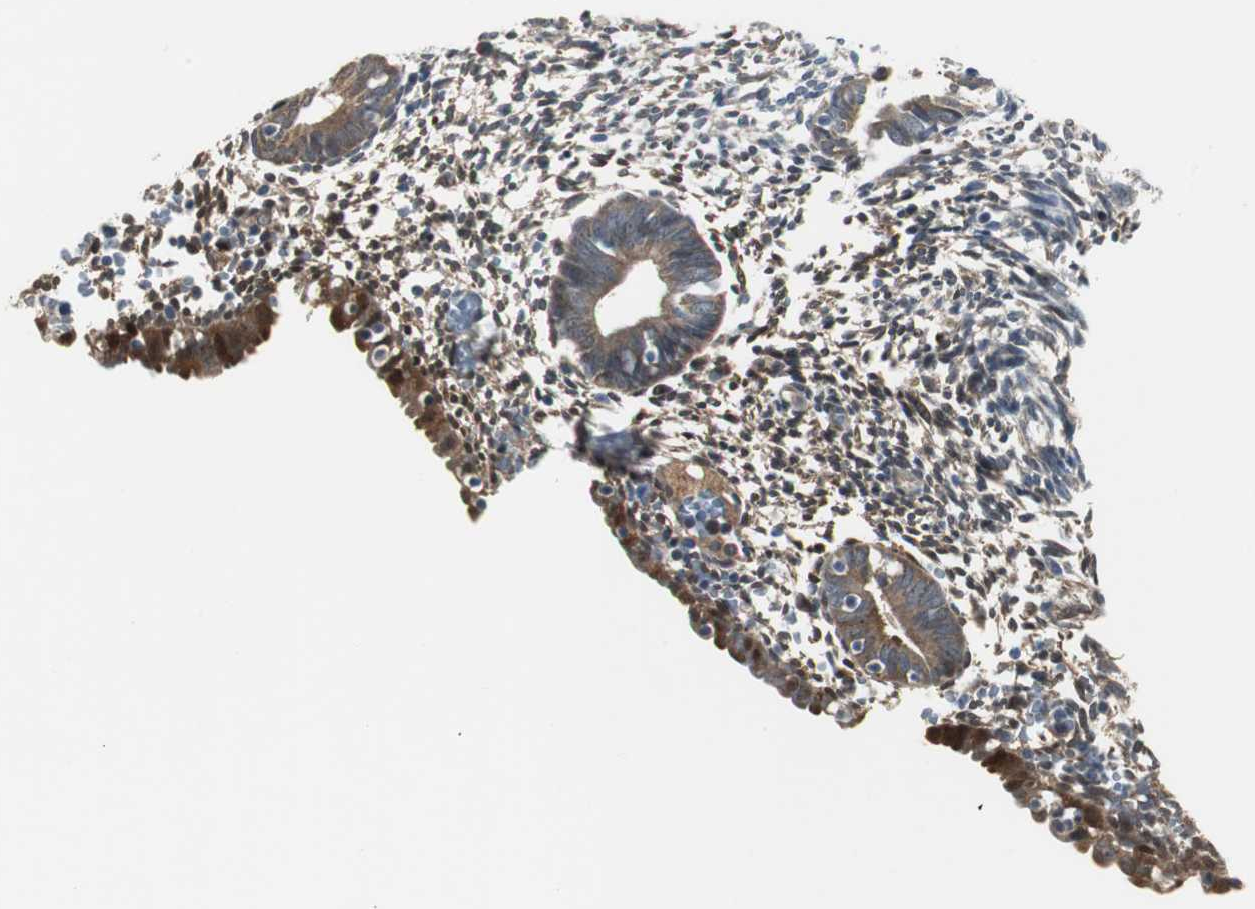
{"staining": {"intensity": "moderate", "quantity": "<25%", "location": "cytoplasmic/membranous"}, "tissue": "endometrium", "cell_type": "Cells in endometrial stroma", "image_type": "normal", "snomed": [{"axis": "morphology", "description": "Normal tissue, NOS"}, {"axis": "morphology", "description": "Atrophy, NOS"}, {"axis": "topography", "description": "Uterus"}, {"axis": "topography", "description": "Endometrium"}], "caption": "Immunohistochemical staining of benign human endometrium exhibits moderate cytoplasmic/membranous protein expression in about <25% of cells in endometrial stroma.", "gene": "FHL2", "patient": {"sex": "female", "age": 68}}